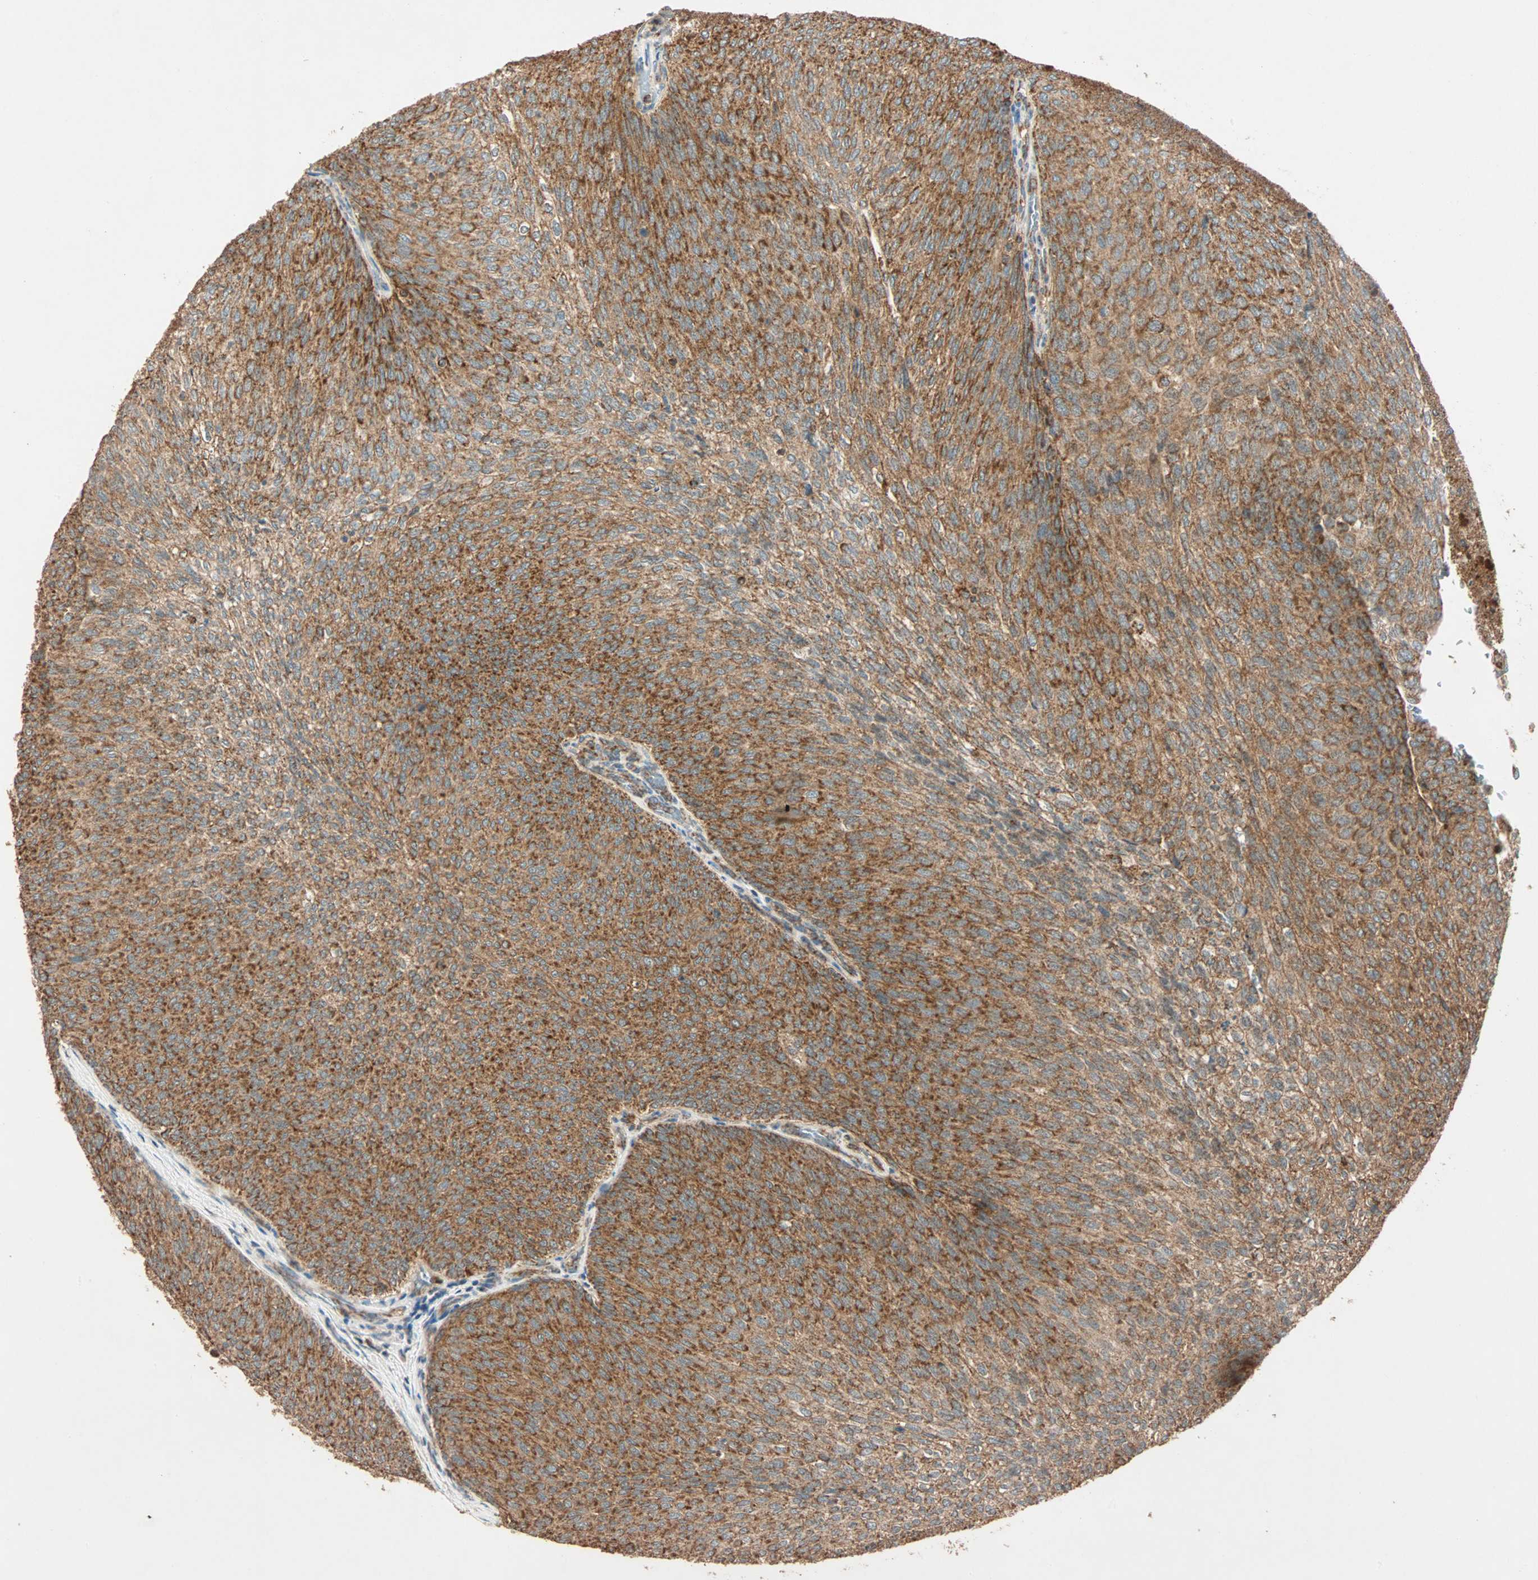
{"staining": {"intensity": "strong", "quantity": ">75%", "location": "cytoplasmic/membranous"}, "tissue": "urothelial cancer", "cell_type": "Tumor cells", "image_type": "cancer", "snomed": [{"axis": "morphology", "description": "Urothelial carcinoma, Low grade"}, {"axis": "topography", "description": "Urinary bladder"}], "caption": "Urothelial carcinoma (low-grade) stained with a protein marker shows strong staining in tumor cells.", "gene": "MAPK1", "patient": {"sex": "female", "age": 79}}